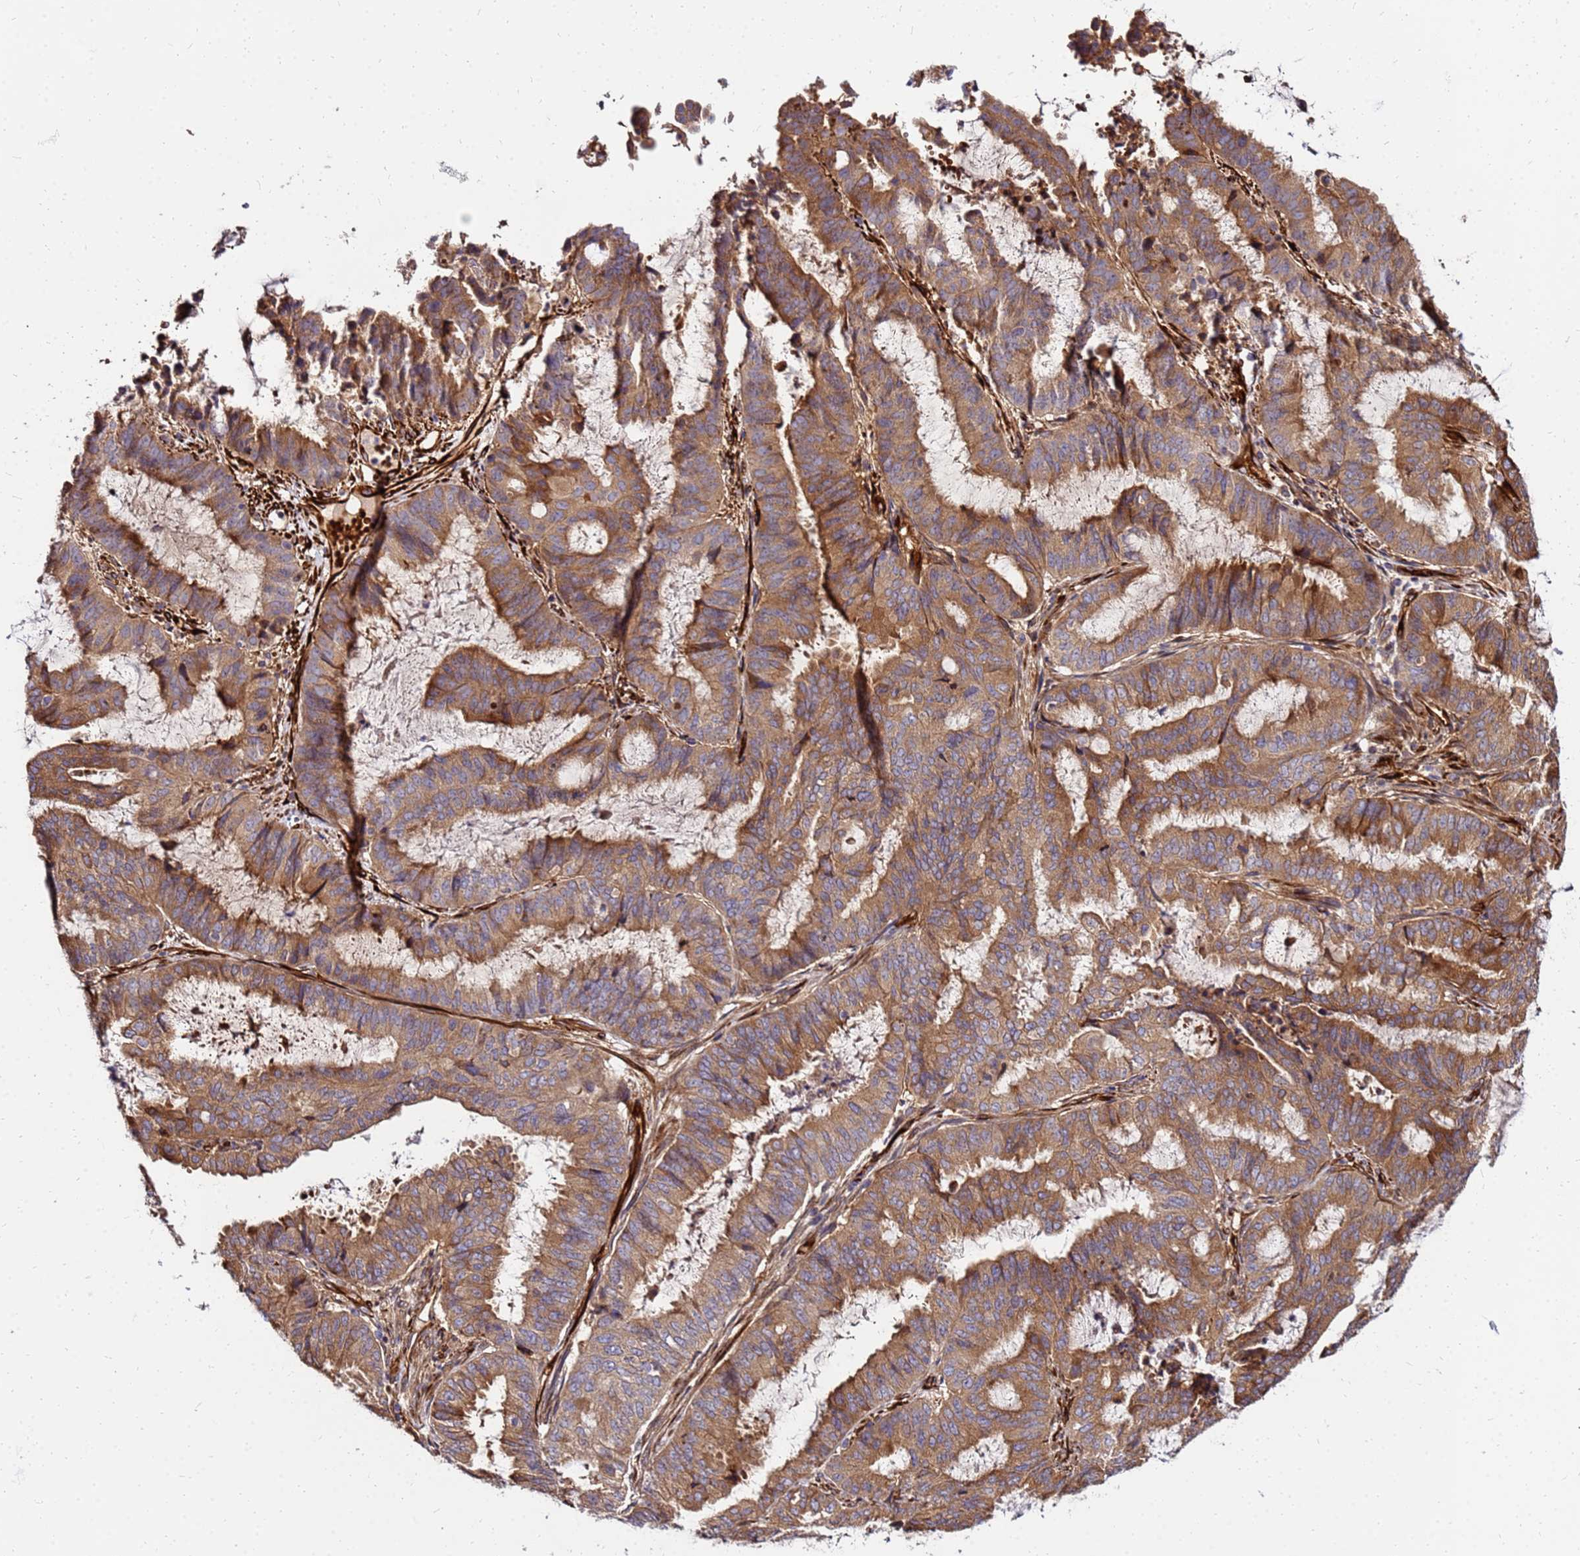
{"staining": {"intensity": "moderate", "quantity": ">75%", "location": "cytoplasmic/membranous"}, "tissue": "endometrial cancer", "cell_type": "Tumor cells", "image_type": "cancer", "snomed": [{"axis": "morphology", "description": "Adenocarcinoma, NOS"}, {"axis": "topography", "description": "Endometrium"}], "caption": "This is a histology image of immunohistochemistry (IHC) staining of endometrial adenocarcinoma, which shows moderate staining in the cytoplasmic/membranous of tumor cells.", "gene": "WWC2", "patient": {"sex": "female", "age": 51}}